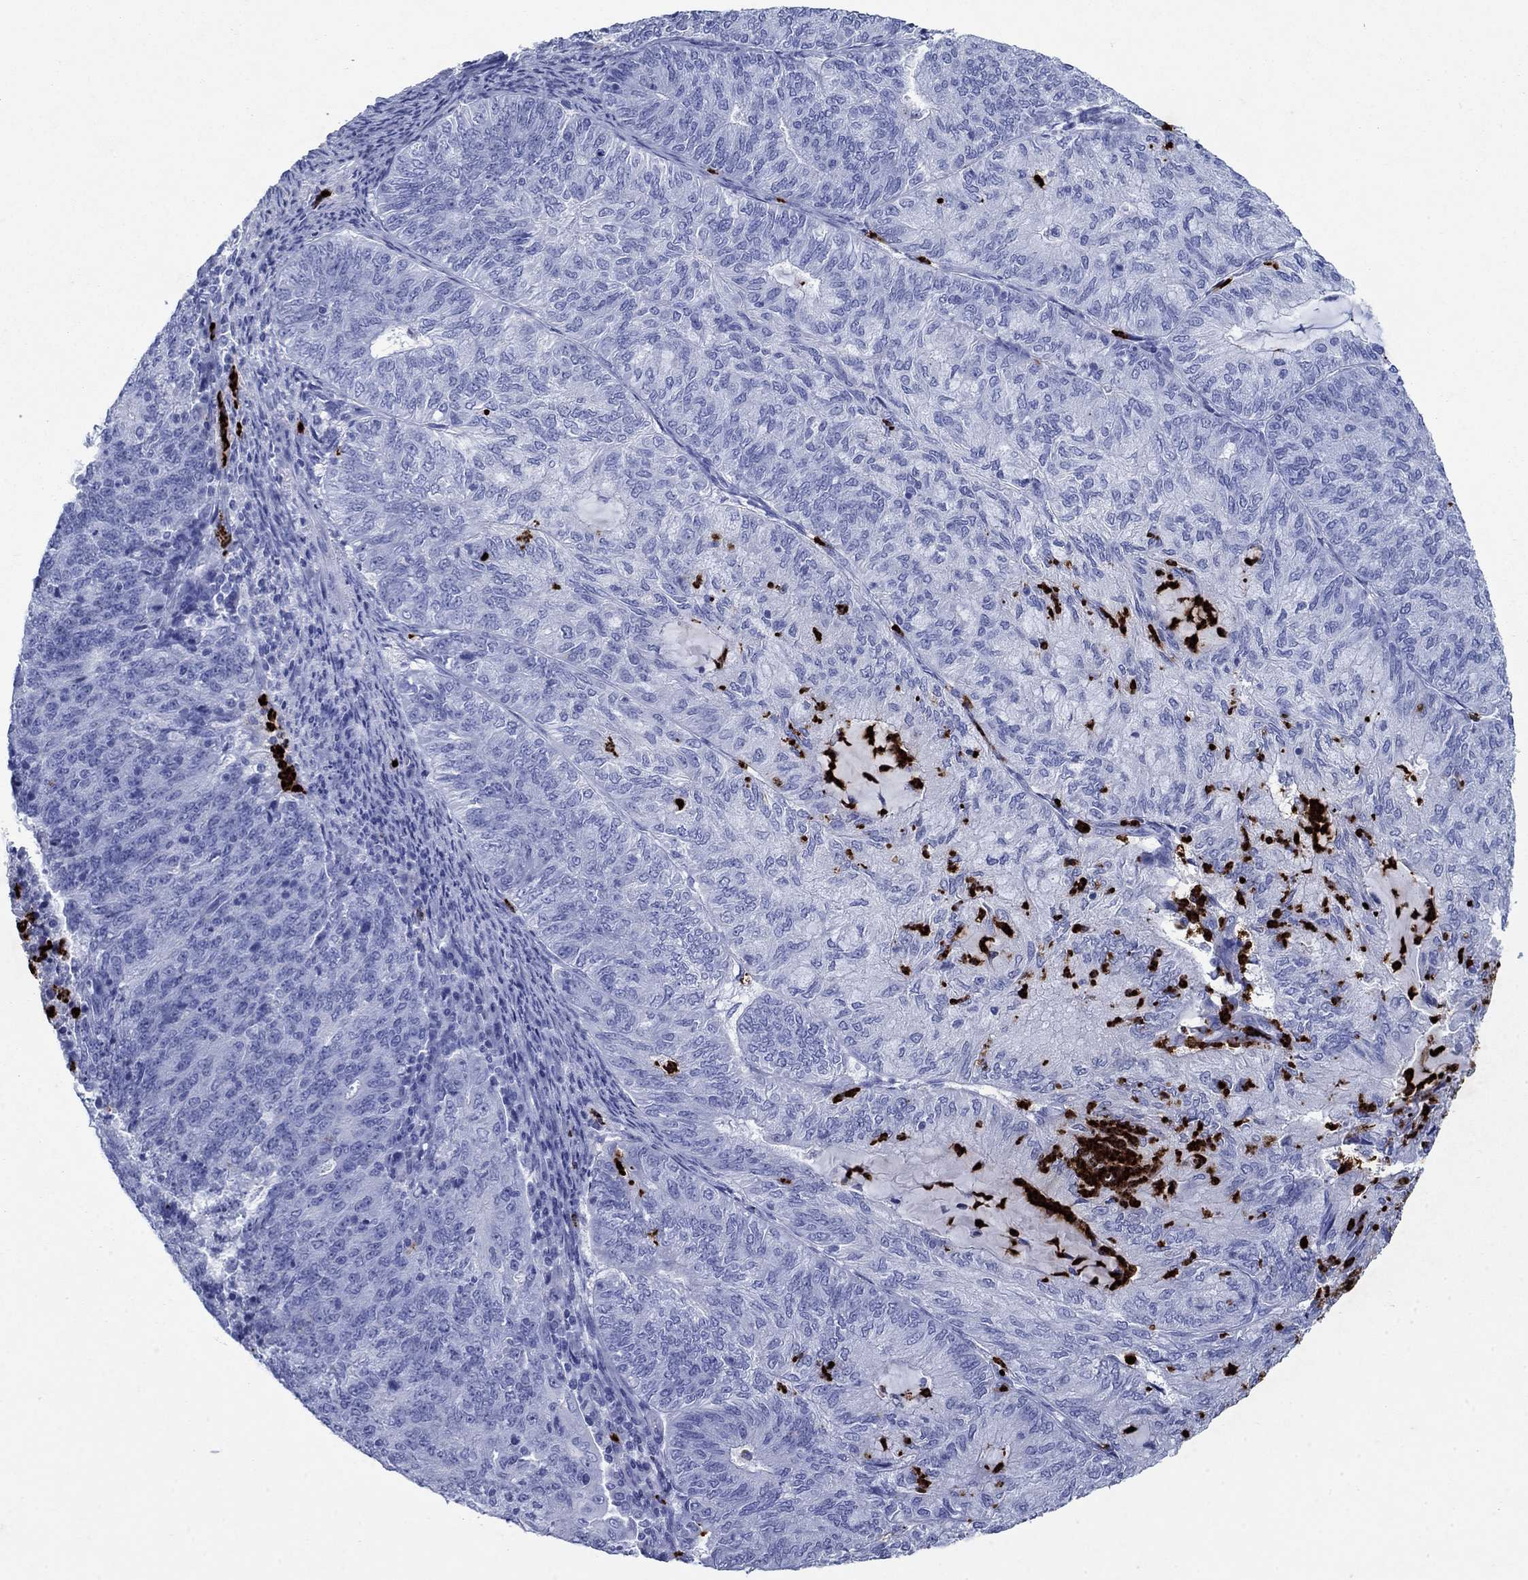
{"staining": {"intensity": "negative", "quantity": "none", "location": "none"}, "tissue": "endometrial cancer", "cell_type": "Tumor cells", "image_type": "cancer", "snomed": [{"axis": "morphology", "description": "Adenocarcinoma, NOS"}, {"axis": "topography", "description": "Endometrium"}], "caption": "A high-resolution histopathology image shows immunohistochemistry (IHC) staining of endometrial cancer (adenocarcinoma), which exhibits no significant expression in tumor cells.", "gene": "AZU1", "patient": {"sex": "female", "age": 82}}